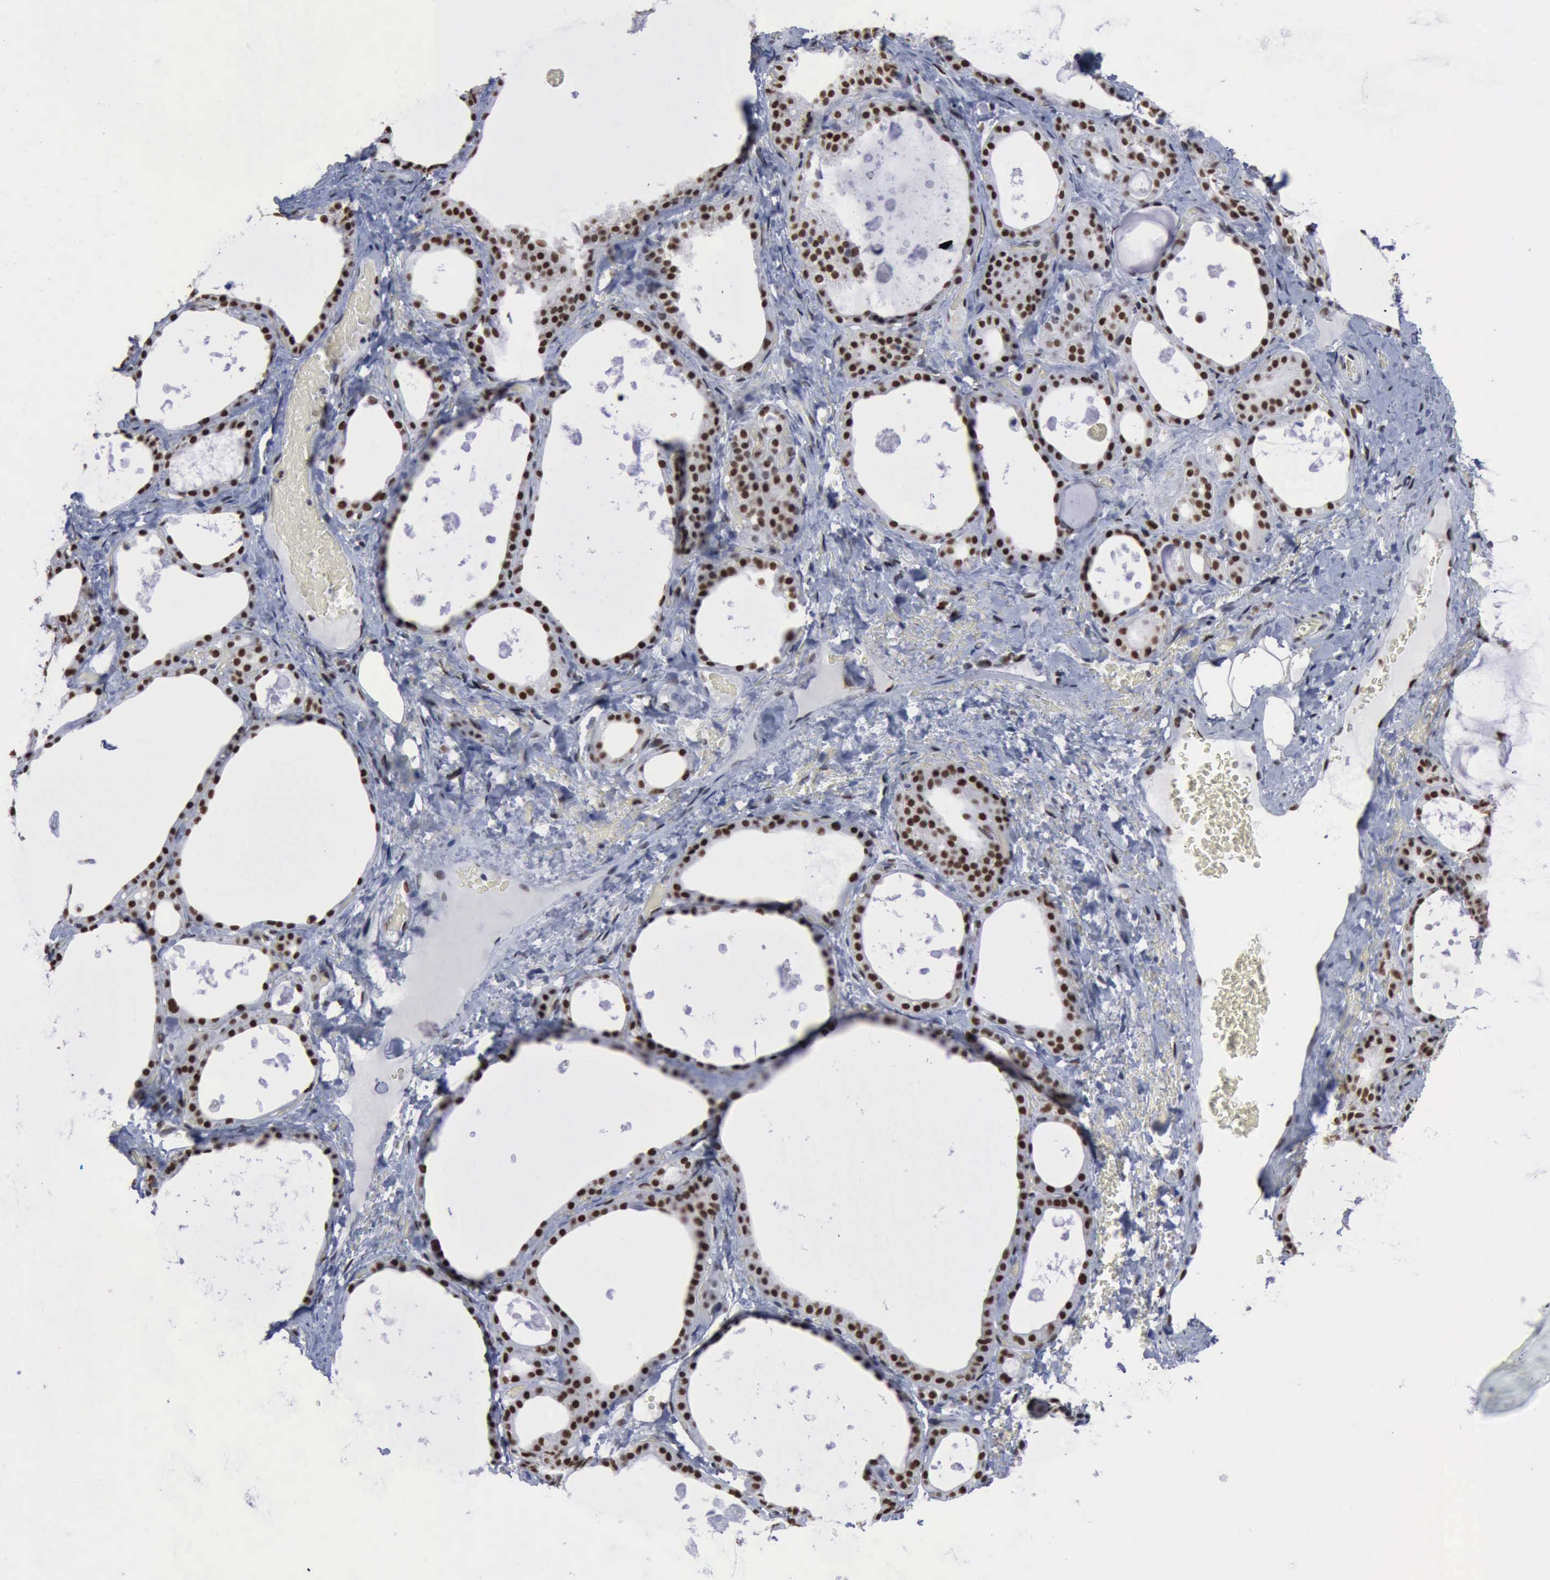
{"staining": {"intensity": "moderate", "quantity": ">75%", "location": "nuclear"}, "tissue": "thyroid gland", "cell_type": "Glandular cells", "image_type": "normal", "snomed": [{"axis": "morphology", "description": "Normal tissue, NOS"}, {"axis": "topography", "description": "Thyroid gland"}], "caption": "Unremarkable thyroid gland was stained to show a protein in brown. There is medium levels of moderate nuclear positivity in about >75% of glandular cells. (brown staining indicates protein expression, while blue staining denotes nuclei).", "gene": "PCNA", "patient": {"sex": "male", "age": 61}}